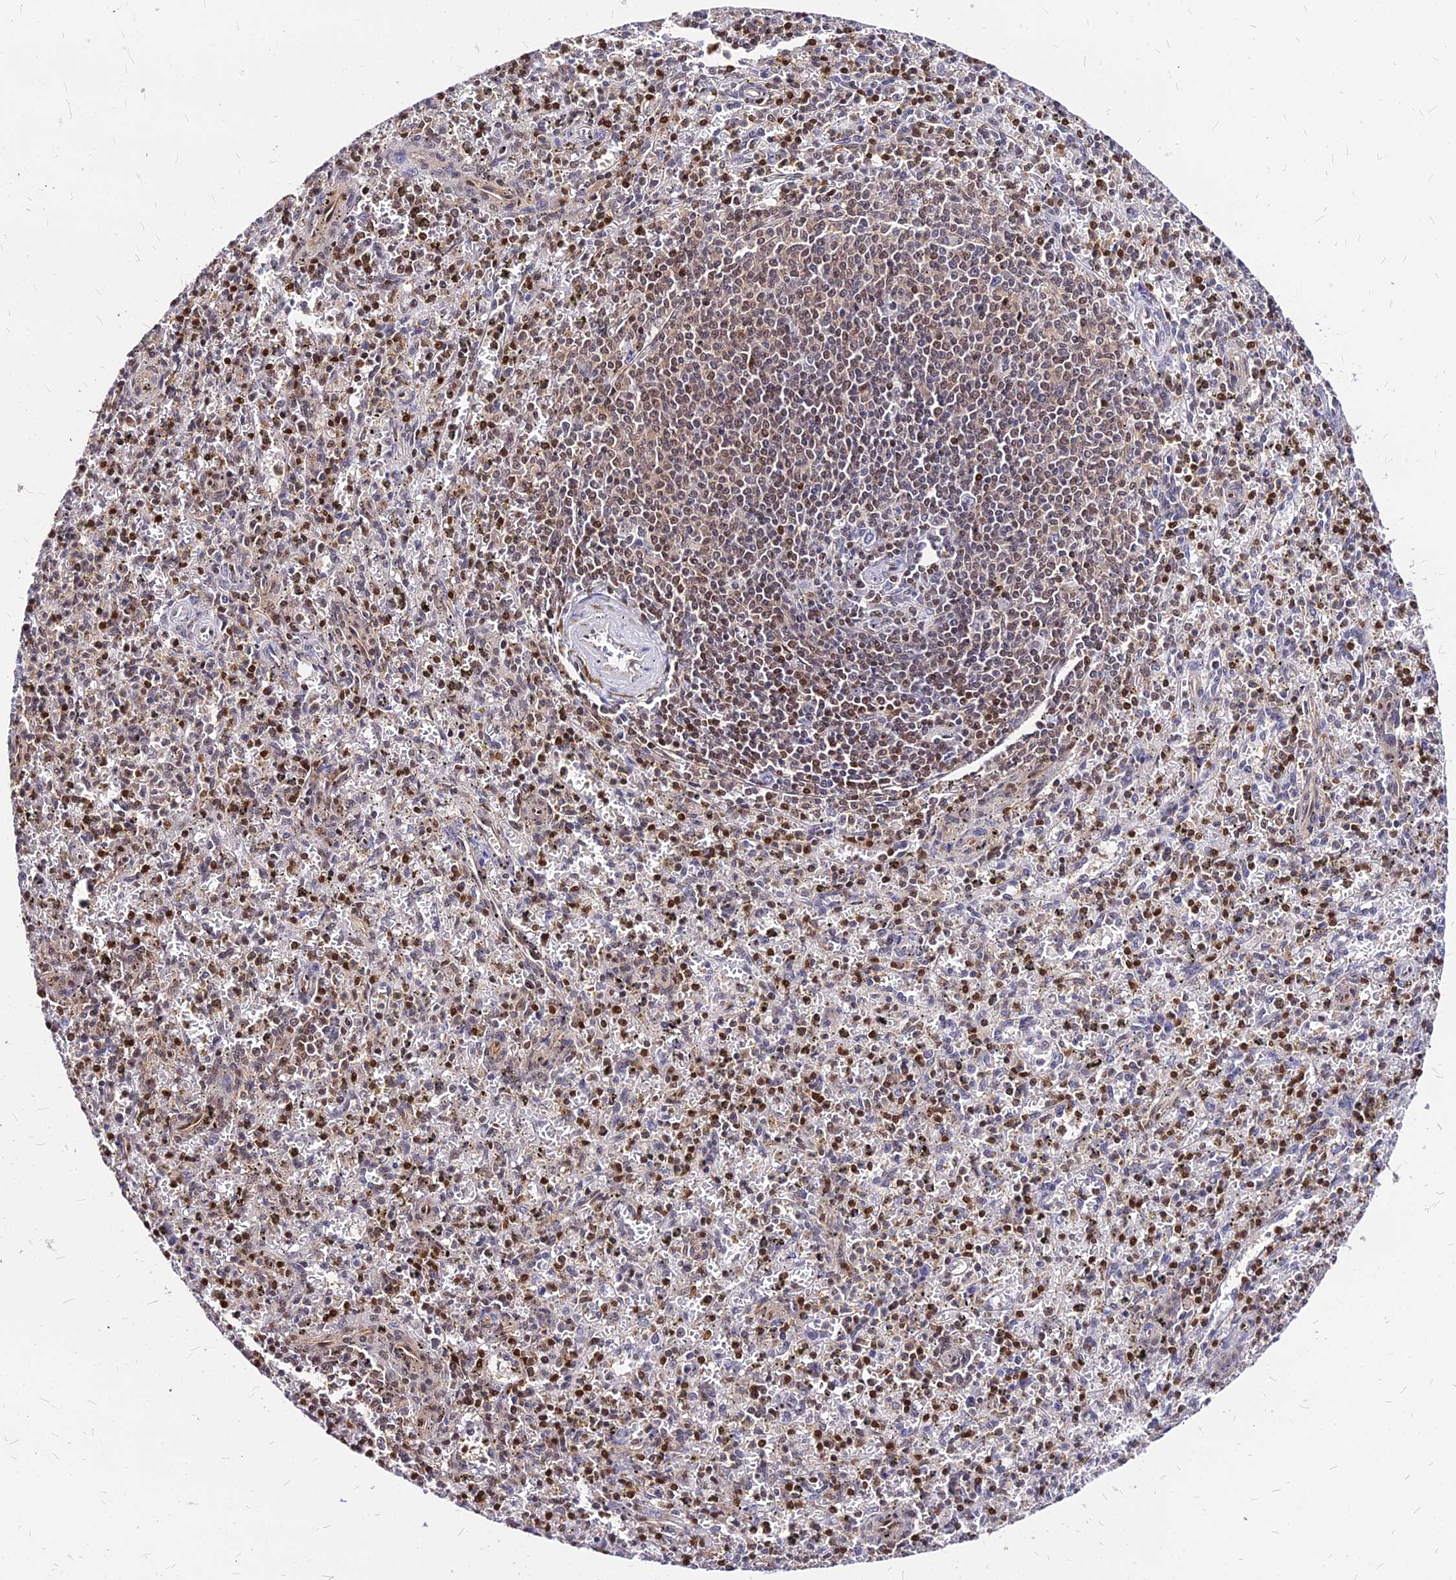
{"staining": {"intensity": "moderate", "quantity": "25%-75%", "location": "nuclear"}, "tissue": "spleen", "cell_type": "Cells in red pulp", "image_type": "normal", "snomed": [{"axis": "morphology", "description": "Normal tissue, NOS"}, {"axis": "topography", "description": "Spleen"}], "caption": "Immunohistochemical staining of normal human spleen displays 25%-75% levels of moderate nuclear protein expression in about 25%-75% of cells in red pulp. Immunohistochemistry (ihc) stains the protein of interest in brown and the nuclei are stained blue.", "gene": "PAXX", "patient": {"sex": "male", "age": 72}}